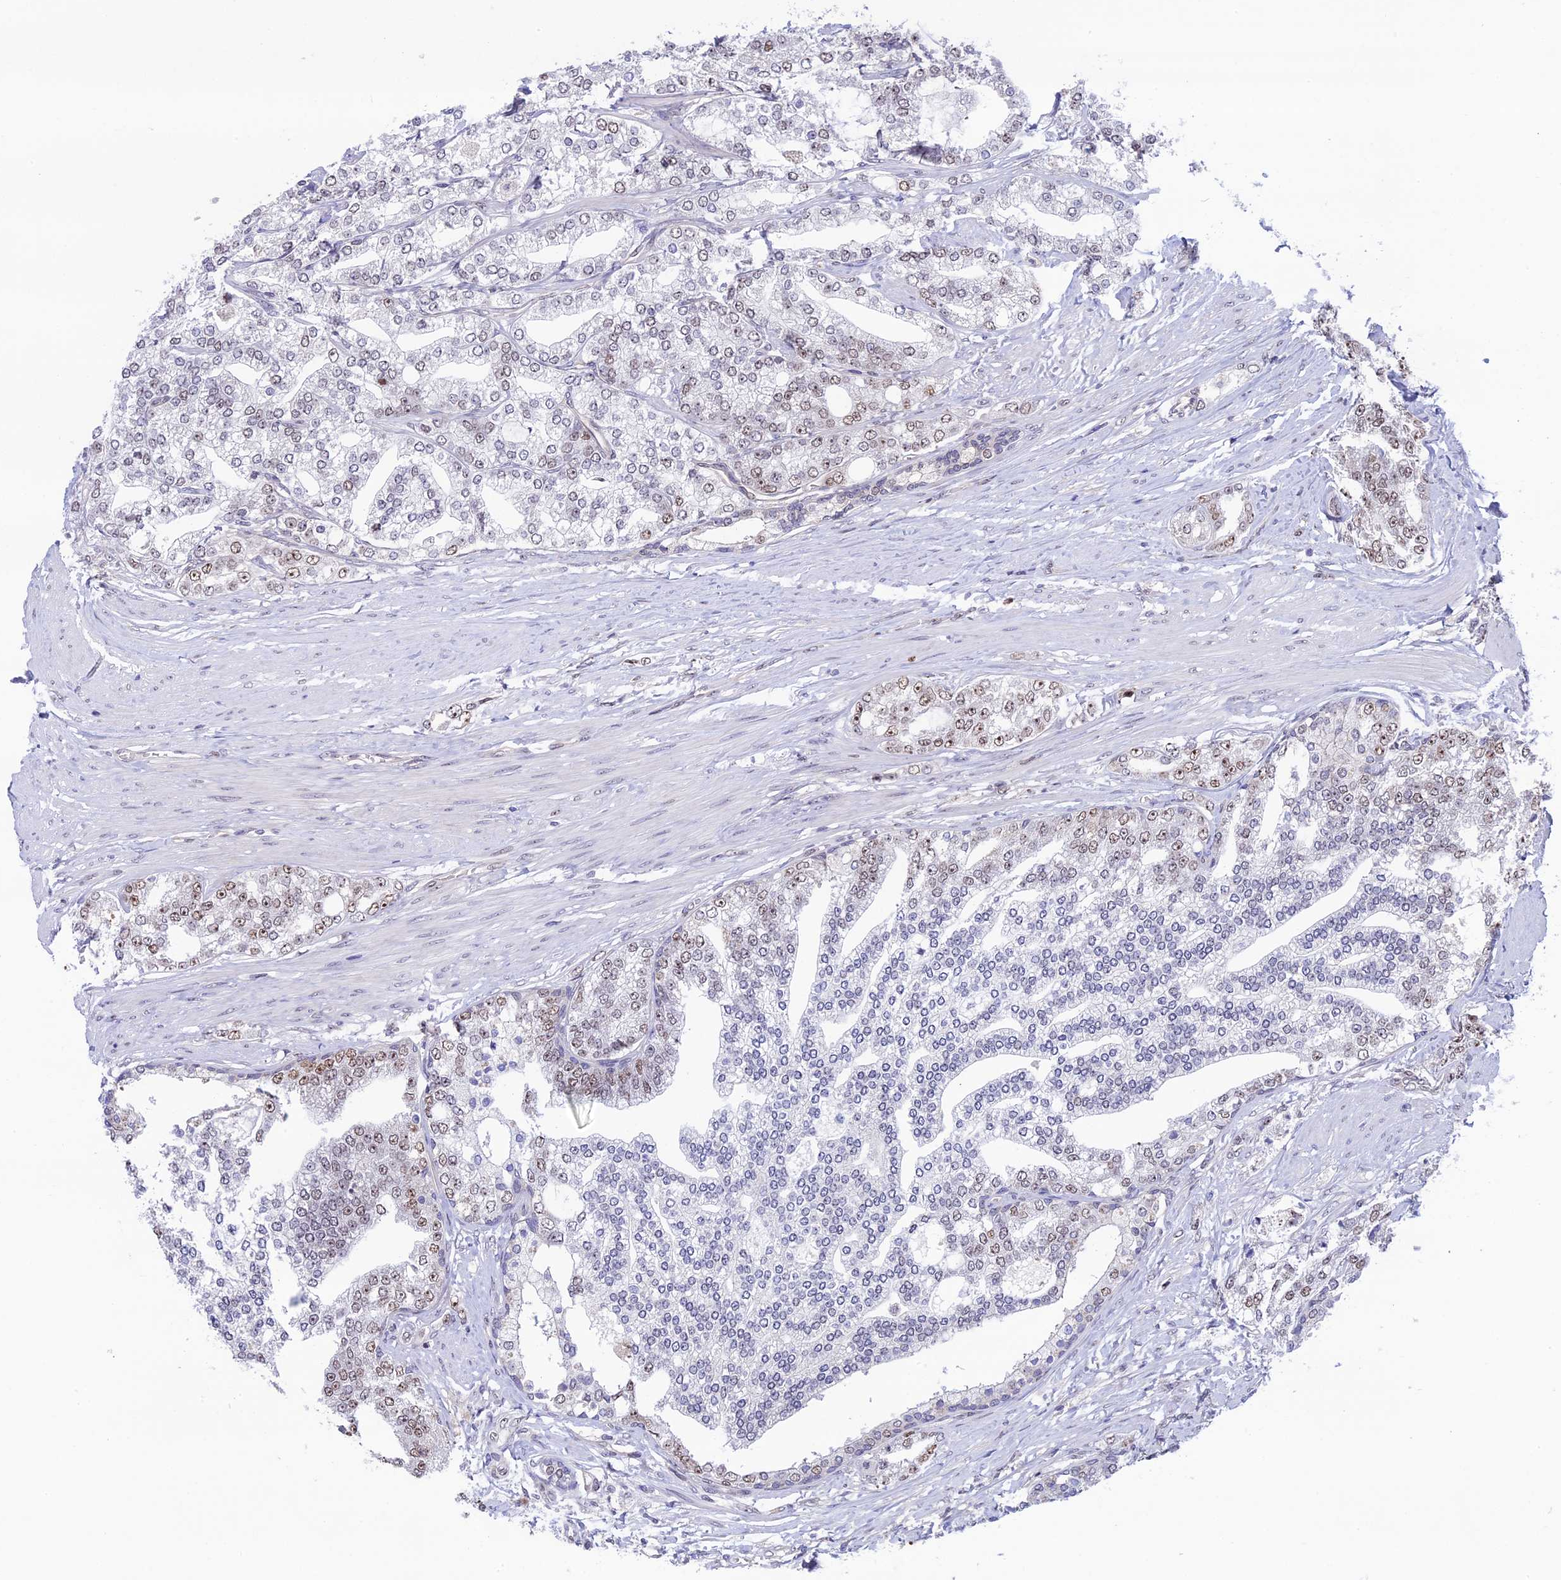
{"staining": {"intensity": "weak", "quantity": "25%-75%", "location": "nuclear"}, "tissue": "prostate cancer", "cell_type": "Tumor cells", "image_type": "cancer", "snomed": [{"axis": "morphology", "description": "Adenocarcinoma, High grade"}, {"axis": "topography", "description": "Prostate"}], "caption": "Prostate adenocarcinoma (high-grade) tissue demonstrates weak nuclear expression in approximately 25%-75% of tumor cells, visualized by immunohistochemistry.", "gene": "CCDC86", "patient": {"sex": "male", "age": 64}}